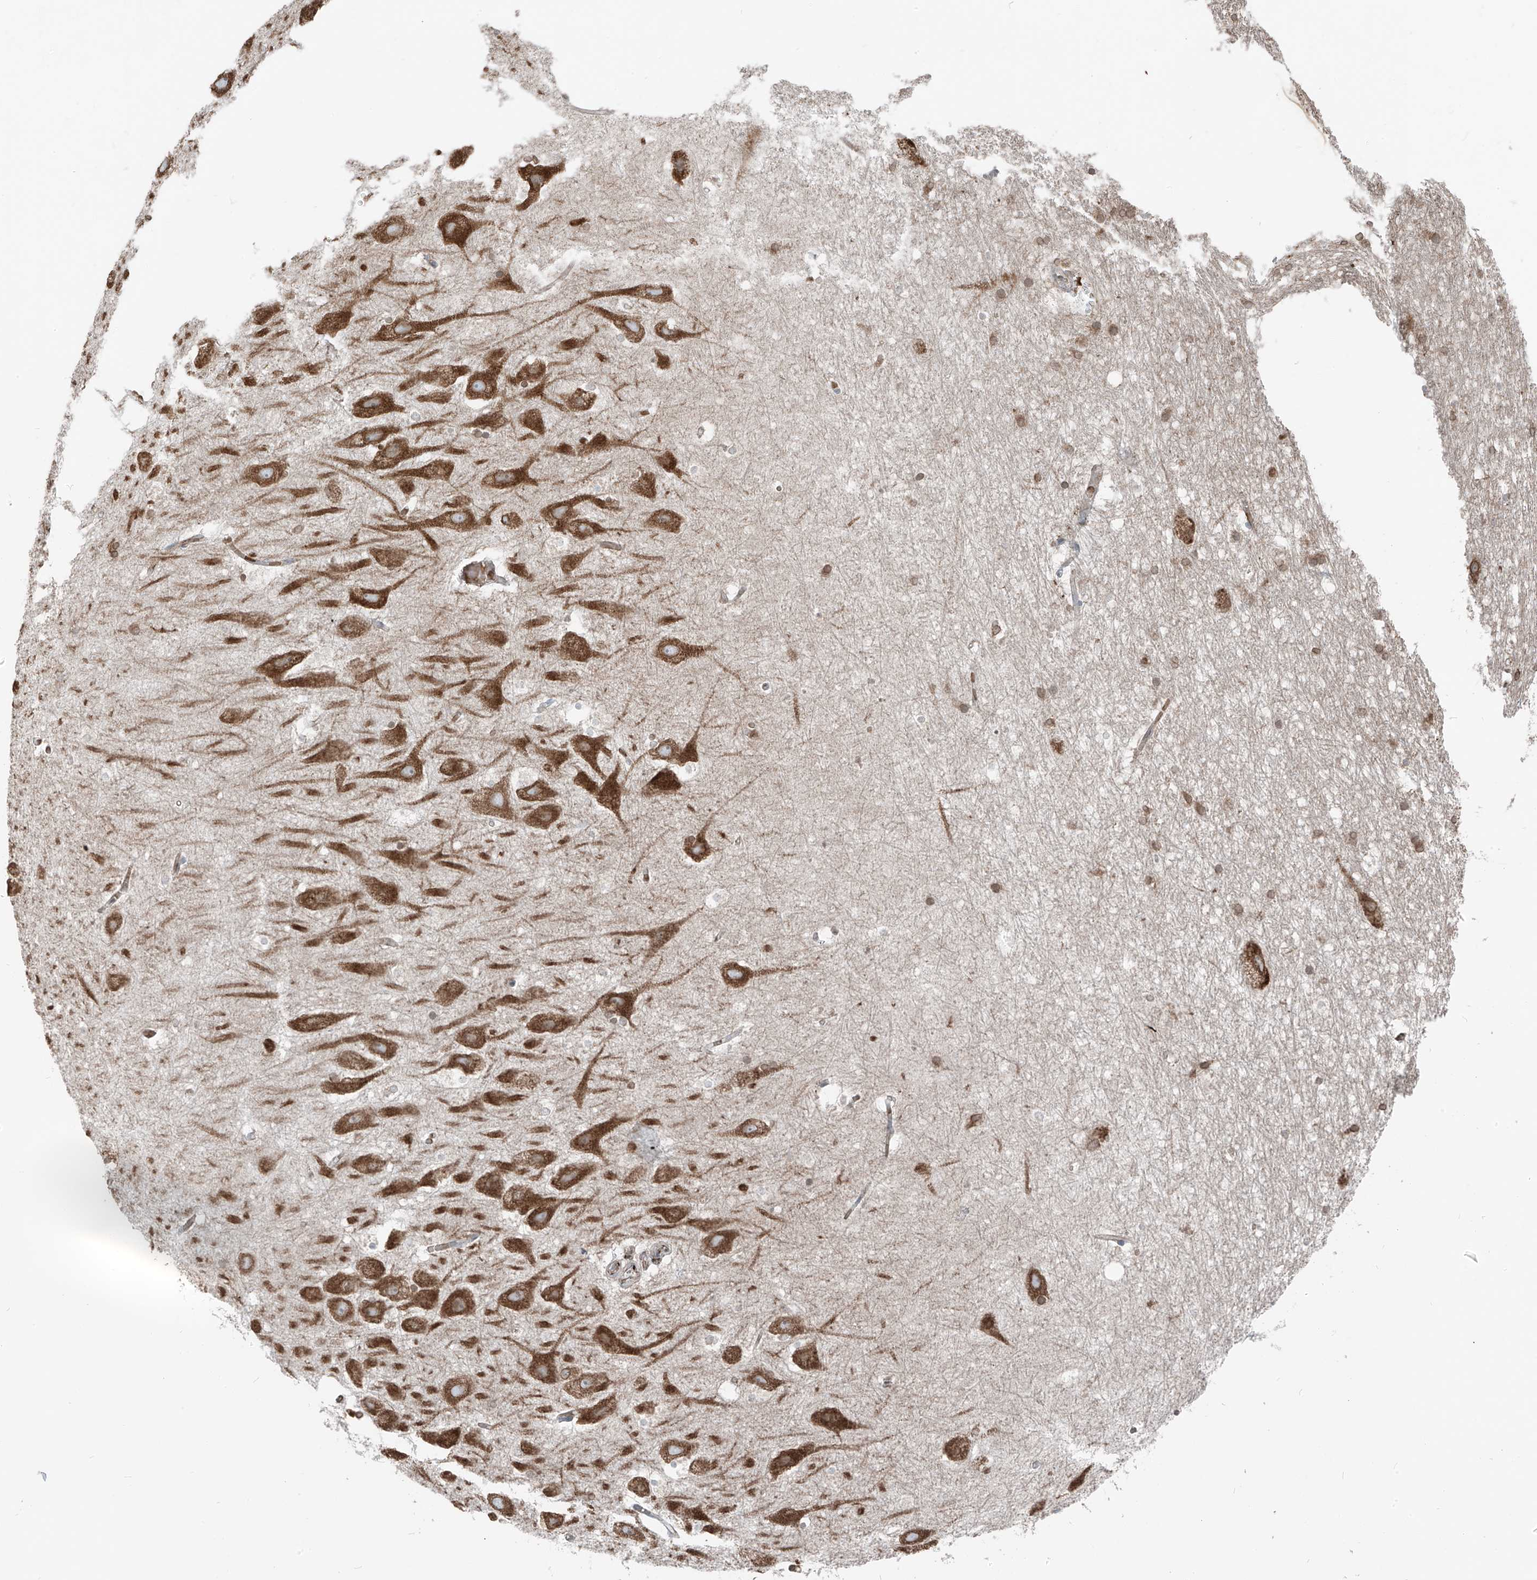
{"staining": {"intensity": "moderate", "quantity": "25%-75%", "location": "cytoplasmic/membranous"}, "tissue": "hippocampus", "cell_type": "Glial cells", "image_type": "normal", "snomed": [{"axis": "morphology", "description": "Normal tissue, NOS"}, {"axis": "topography", "description": "Hippocampus"}], "caption": "Moderate cytoplasmic/membranous staining for a protein is seen in approximately 25%-75% of glial cells of unremarkable hippocampus using immunohistochemistry (IHC).", "gene": "ERLEC1", "patient": {"sex": "female", "age": 52}}